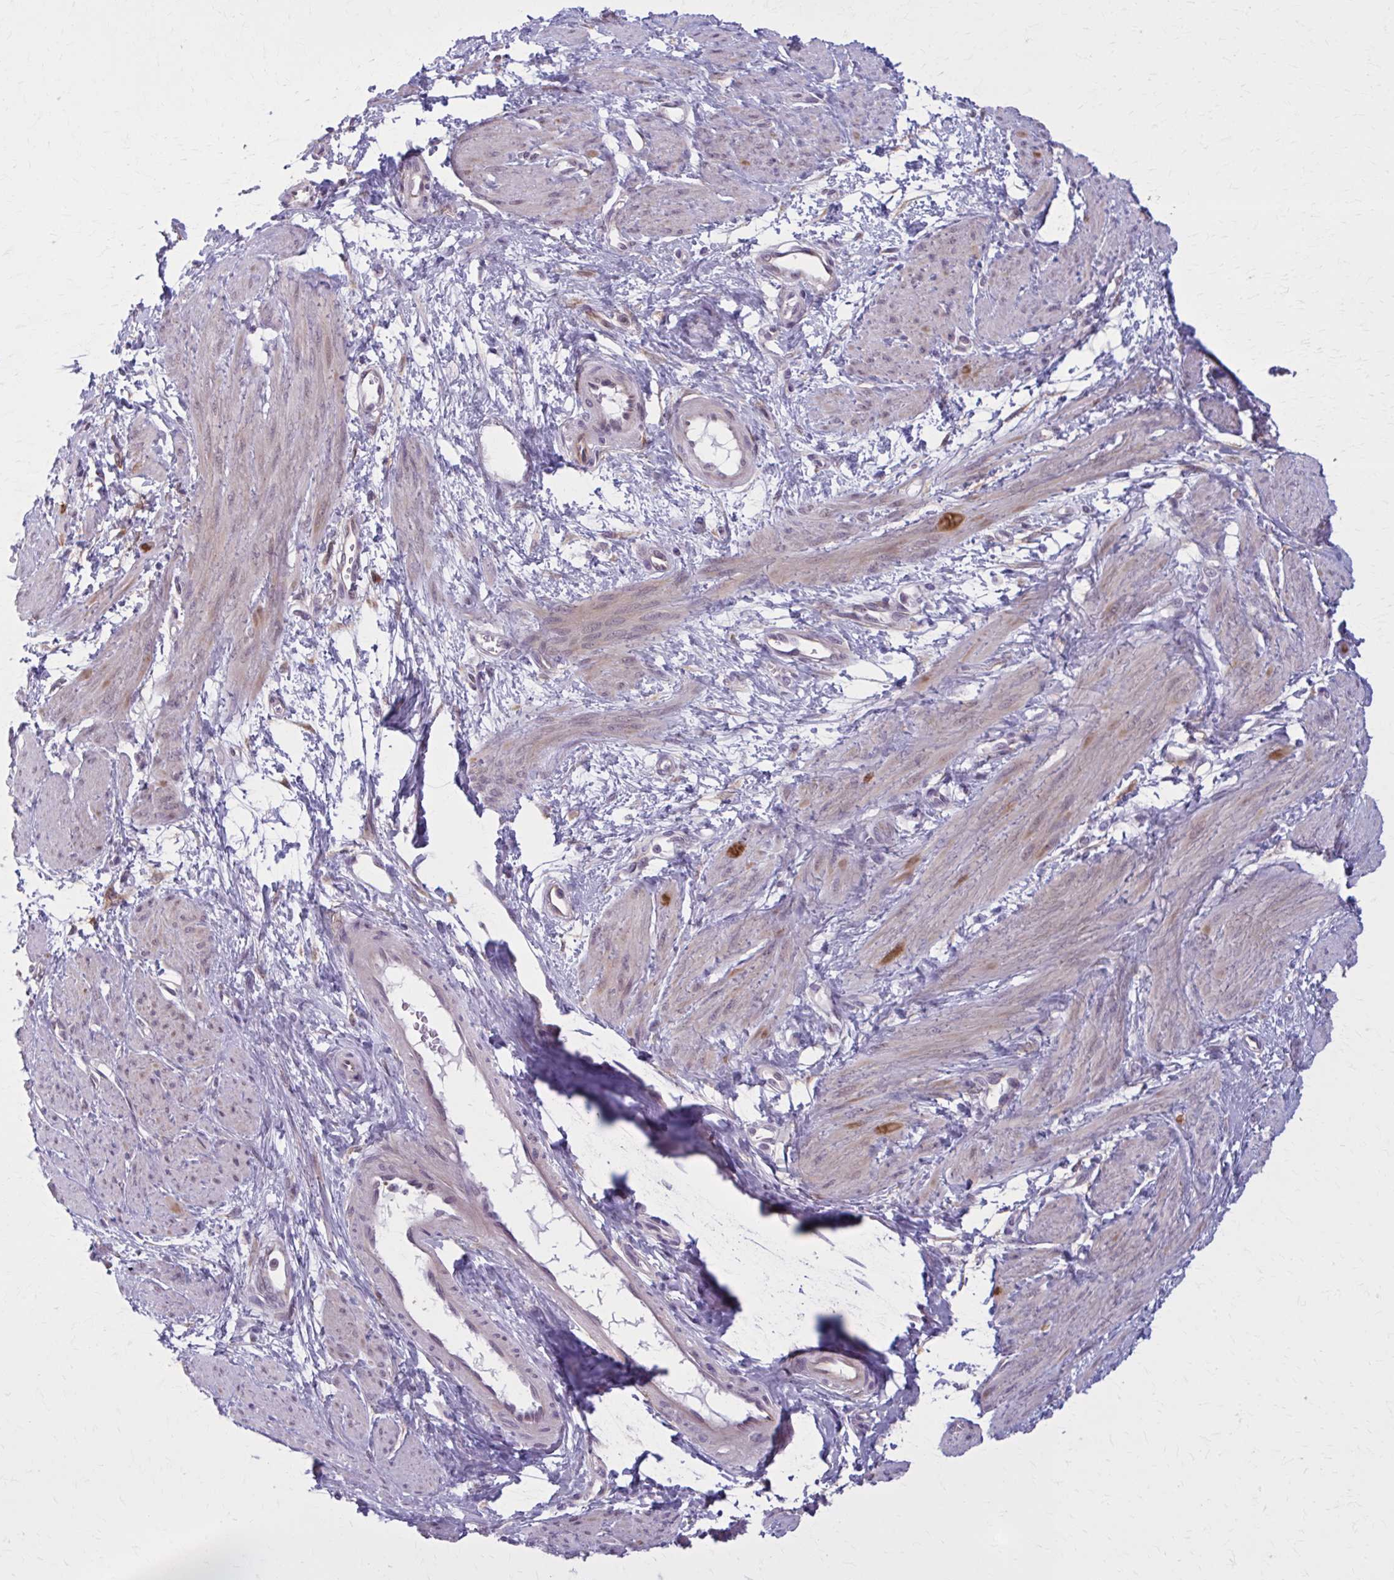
{"staining": {"intensity": "moderate", "quantity": "<25%", "location": "cytoplasmic/membranous"}, "tissue": "smooth muscle", "cell_type": "Smooth muscle cells", "image_type": "normal", "snomed": [{"axis": "morphology", "description": "Normal tissue, NOS"}, {"axis": "topography", "description": "Smooth muscle"}, {"axis": "topography", "description": "Uterus"}], "caption": "Immunohistochemistry (IHC) of normal human smooth muscle reveals low levels of moderate cytoplasmic/membranous staining in approximately <25% of smooth muscle cells.", "gene": "NUMBL", "patient": {"sex": "female", "age": 39}}